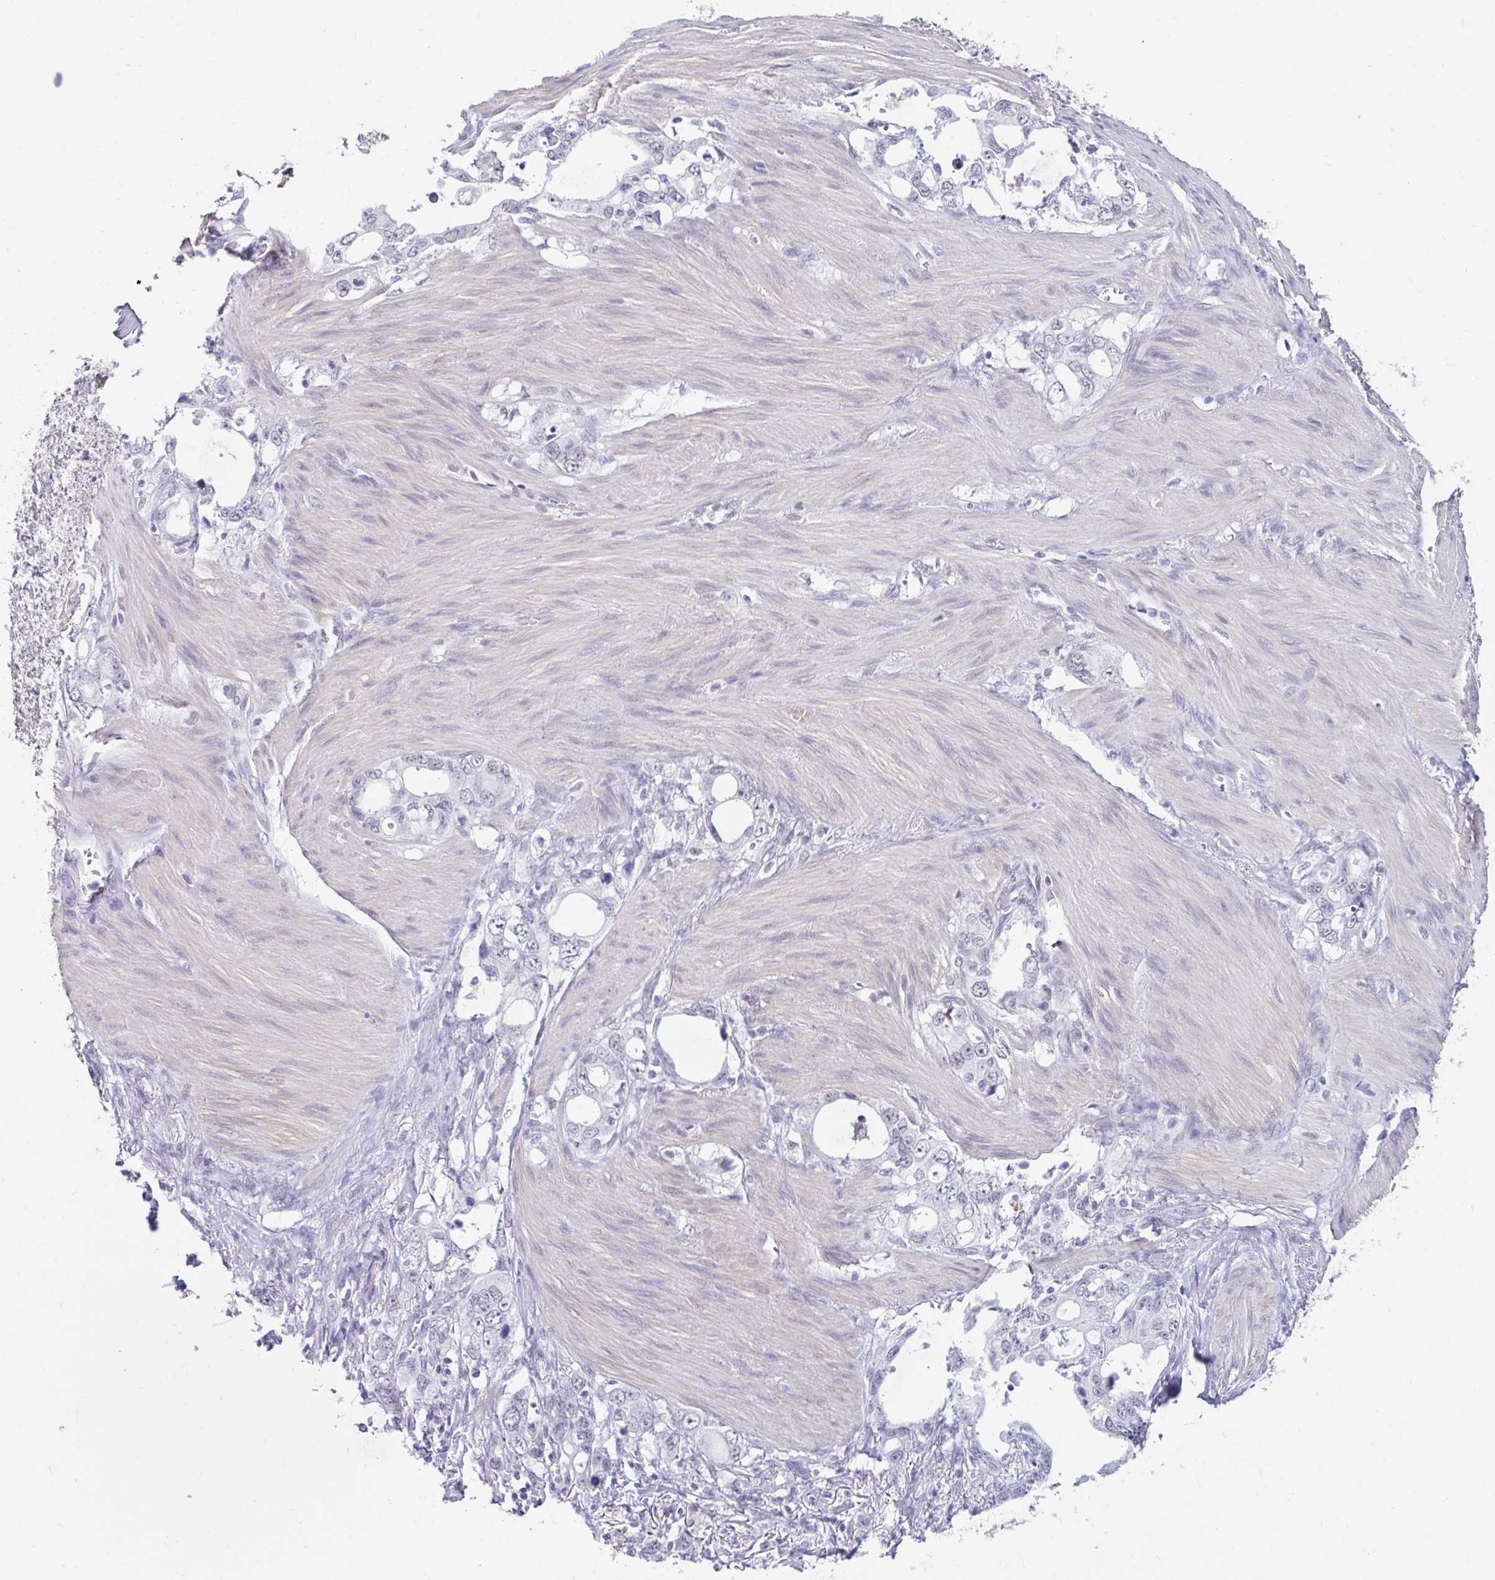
{"staining": {"intensity": "negative", "quantity": "none", "location": "none"}, "tissue": "stomach cancer", "cell_type": "Tumor cells", "image_type": "cancer", "snomed": [{"axis": "morphology", "description": "Adenocarcinoma, NOS"}, {"axis": "topography", "description": "Stomach, upper"}], "caption": "Immunohistochemistry of human stomach cancer (adenocarcinoma) exhibits no staining in tumor cells. The staining is performed using DAB brown chromogen with nuclei counter-stained in using hematoxylin.", "gene": "DCAF17", "patient": {"sex": "male", "age": 74}}